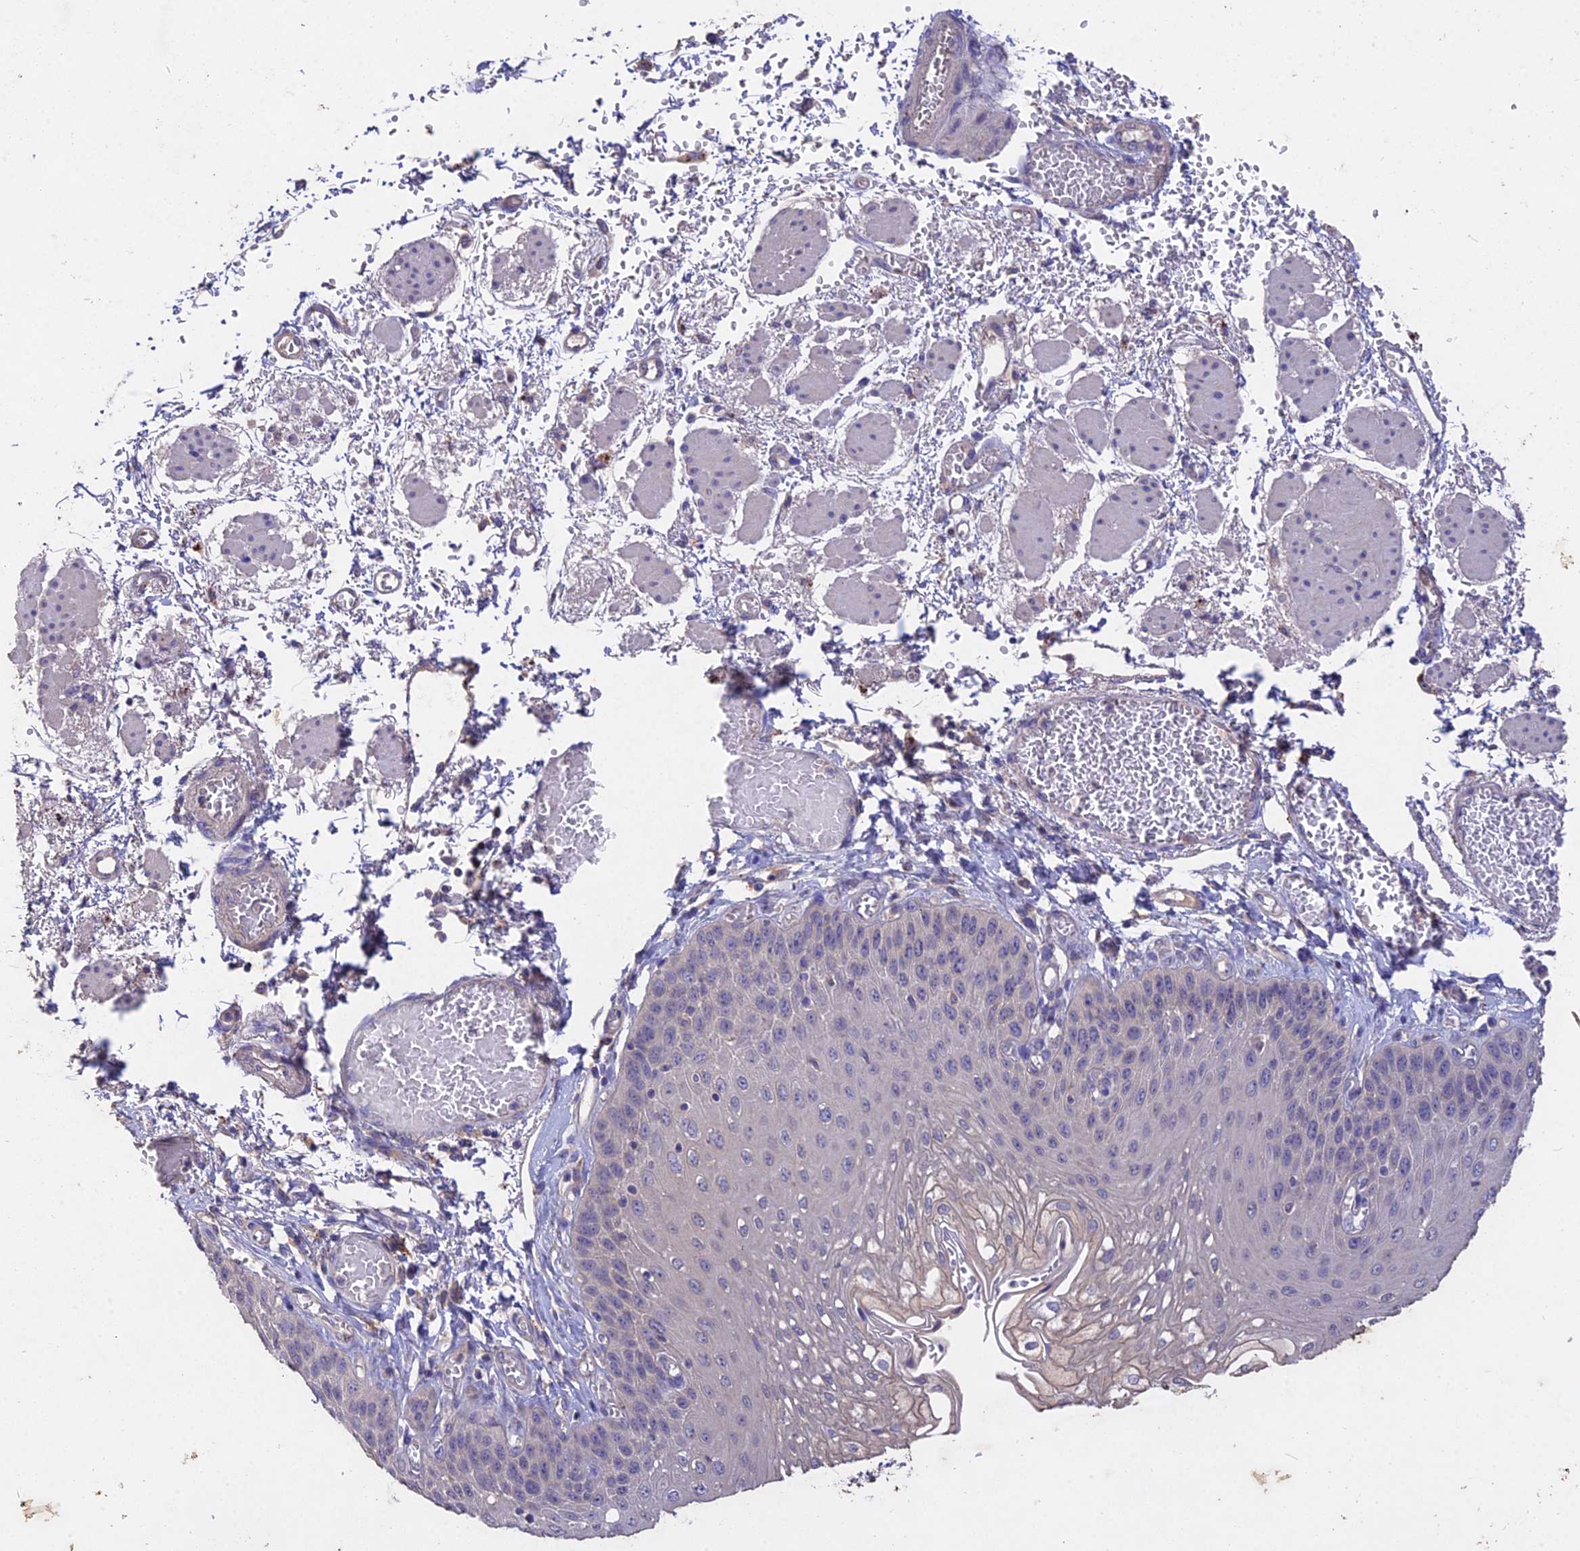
{"staining": {"intensity": "negative", "quantity": "none", "location": "none"}, "tissue": "esophagus", "cell_type": "Squamous epithelial cells", "image_type": "normal", "snomed": [{"axis": "morphology", "description": "Normal tissue, NOS"}, {"axis": "topography", "description": "Esophagus"}], "caption": "Photomicrograph shows no significant protein positivity in squamous epithelial cells of unremarkable esophagus. (Immunohistochemistry (ihc), brightfield microscopy, high magnification).", "gene": "SLC26A4", "patient": {"sex": "male", "age": 81}}